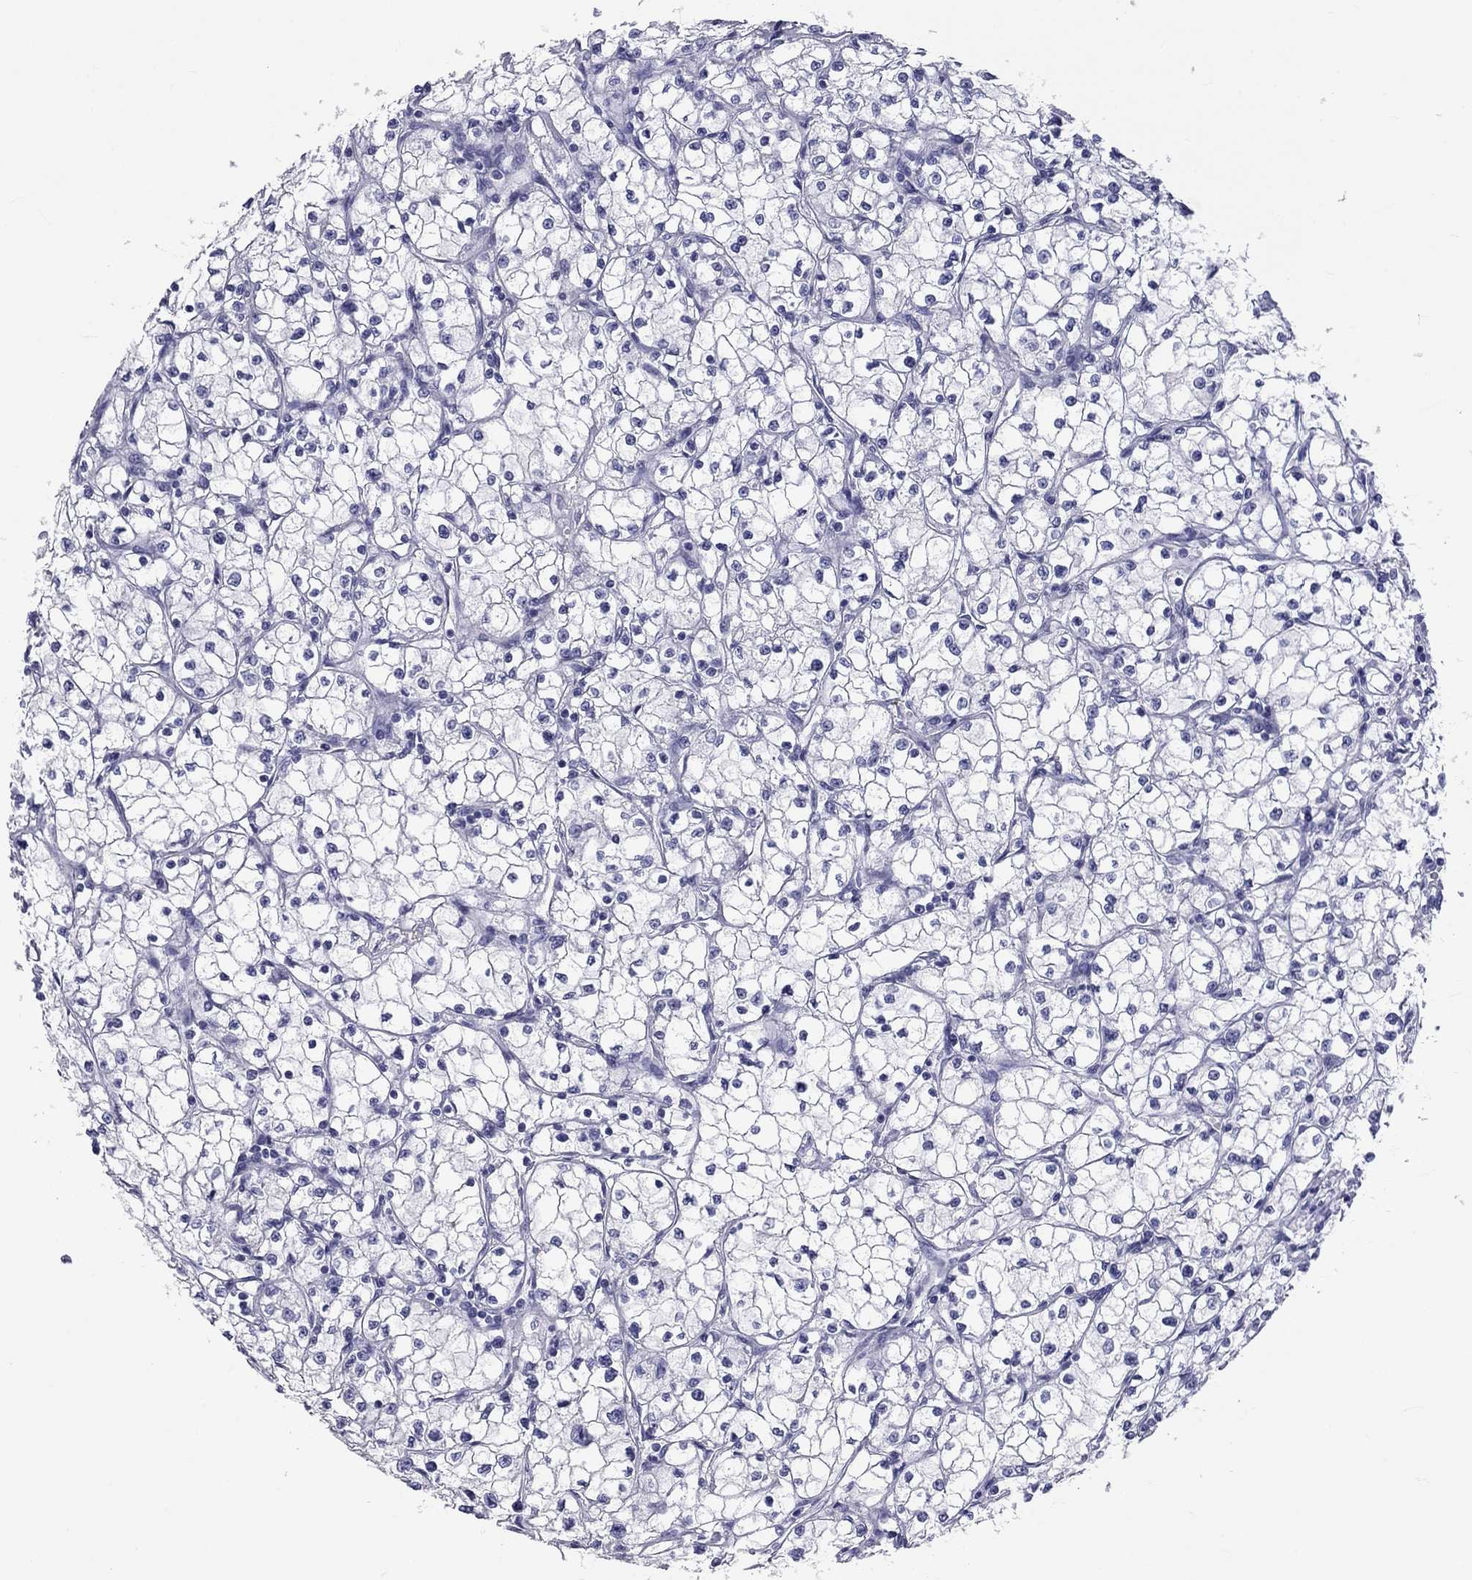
{"staining": {"intensity": "negative", "quantity": "none", "location": "none"}, "tissue": "renal cancer", "cell_type": "Tumor cells", "image_type": "cancer", "snomed": [{"axis": "morphology", "description": "Adenocarcinoma, NOS"}, {"axis": "topography", "description": "Kidney"}], "caption": "Tumor cells are negative for brown protein staining in adenocarcinoma (renal).", "gene": "DNALI1", "patient": {"sex": "male", "age": 67}}